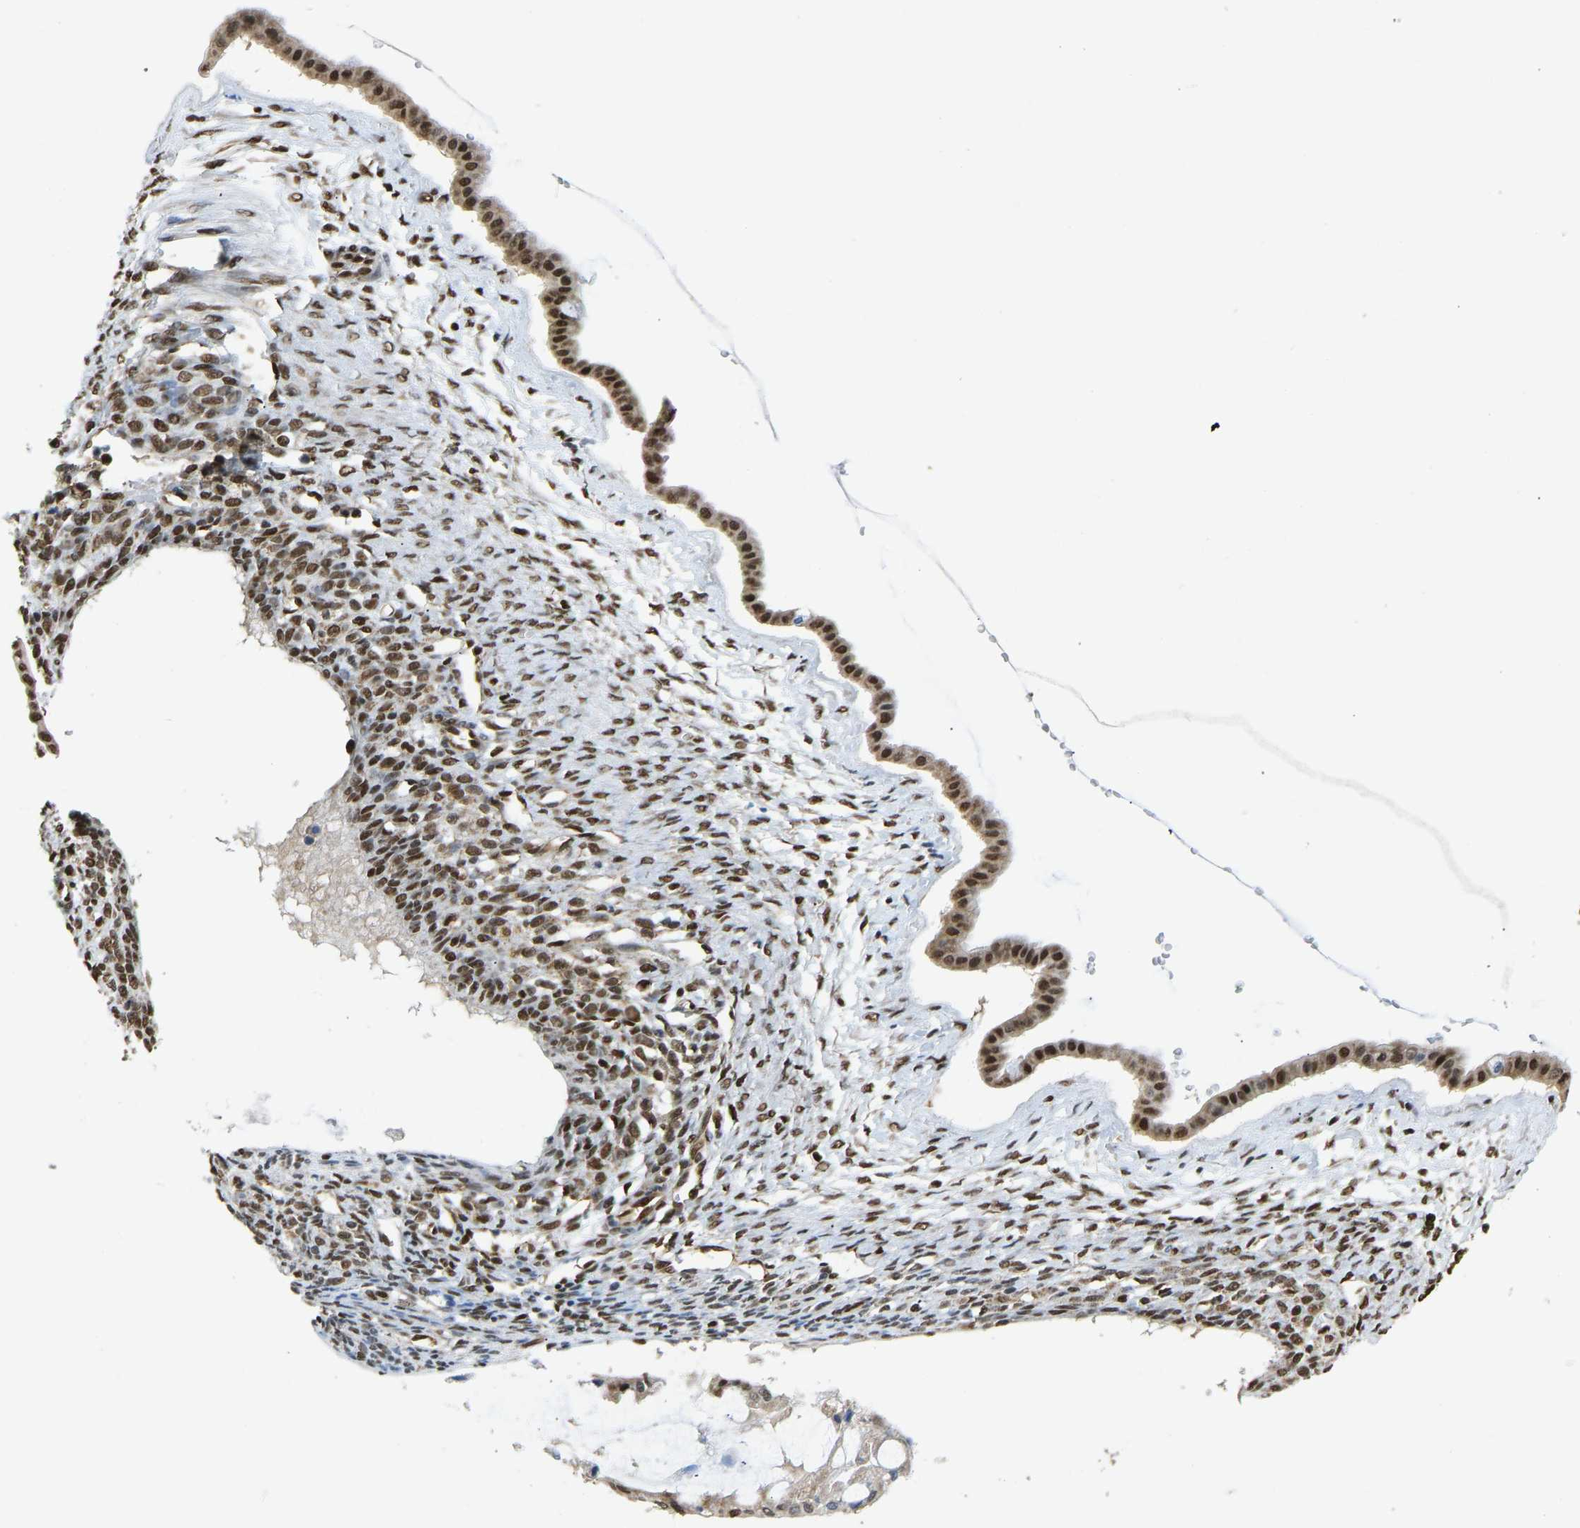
{"staining": {"intensity": "strong", "quantity": ">75%", "location": "cytoplasmic/membranous,nuclear"}, "tissue": "ovarian cancer", "cell_type": "Tumor cells", "image_type": "cancer", "snomed": [{"axis": "morphology", "description": "Cystadenocarcinoma, mucinous, NOS"}, {"axis": "topography", "description": "Ovary"}], "caption": "Human ovarian mucinous cystadenocarcinoma stained with a protein marker exhibits strong staining in tumor cells.", "gene": "ZSCAN20", "patient": {"sex": "female", "age": 73}}